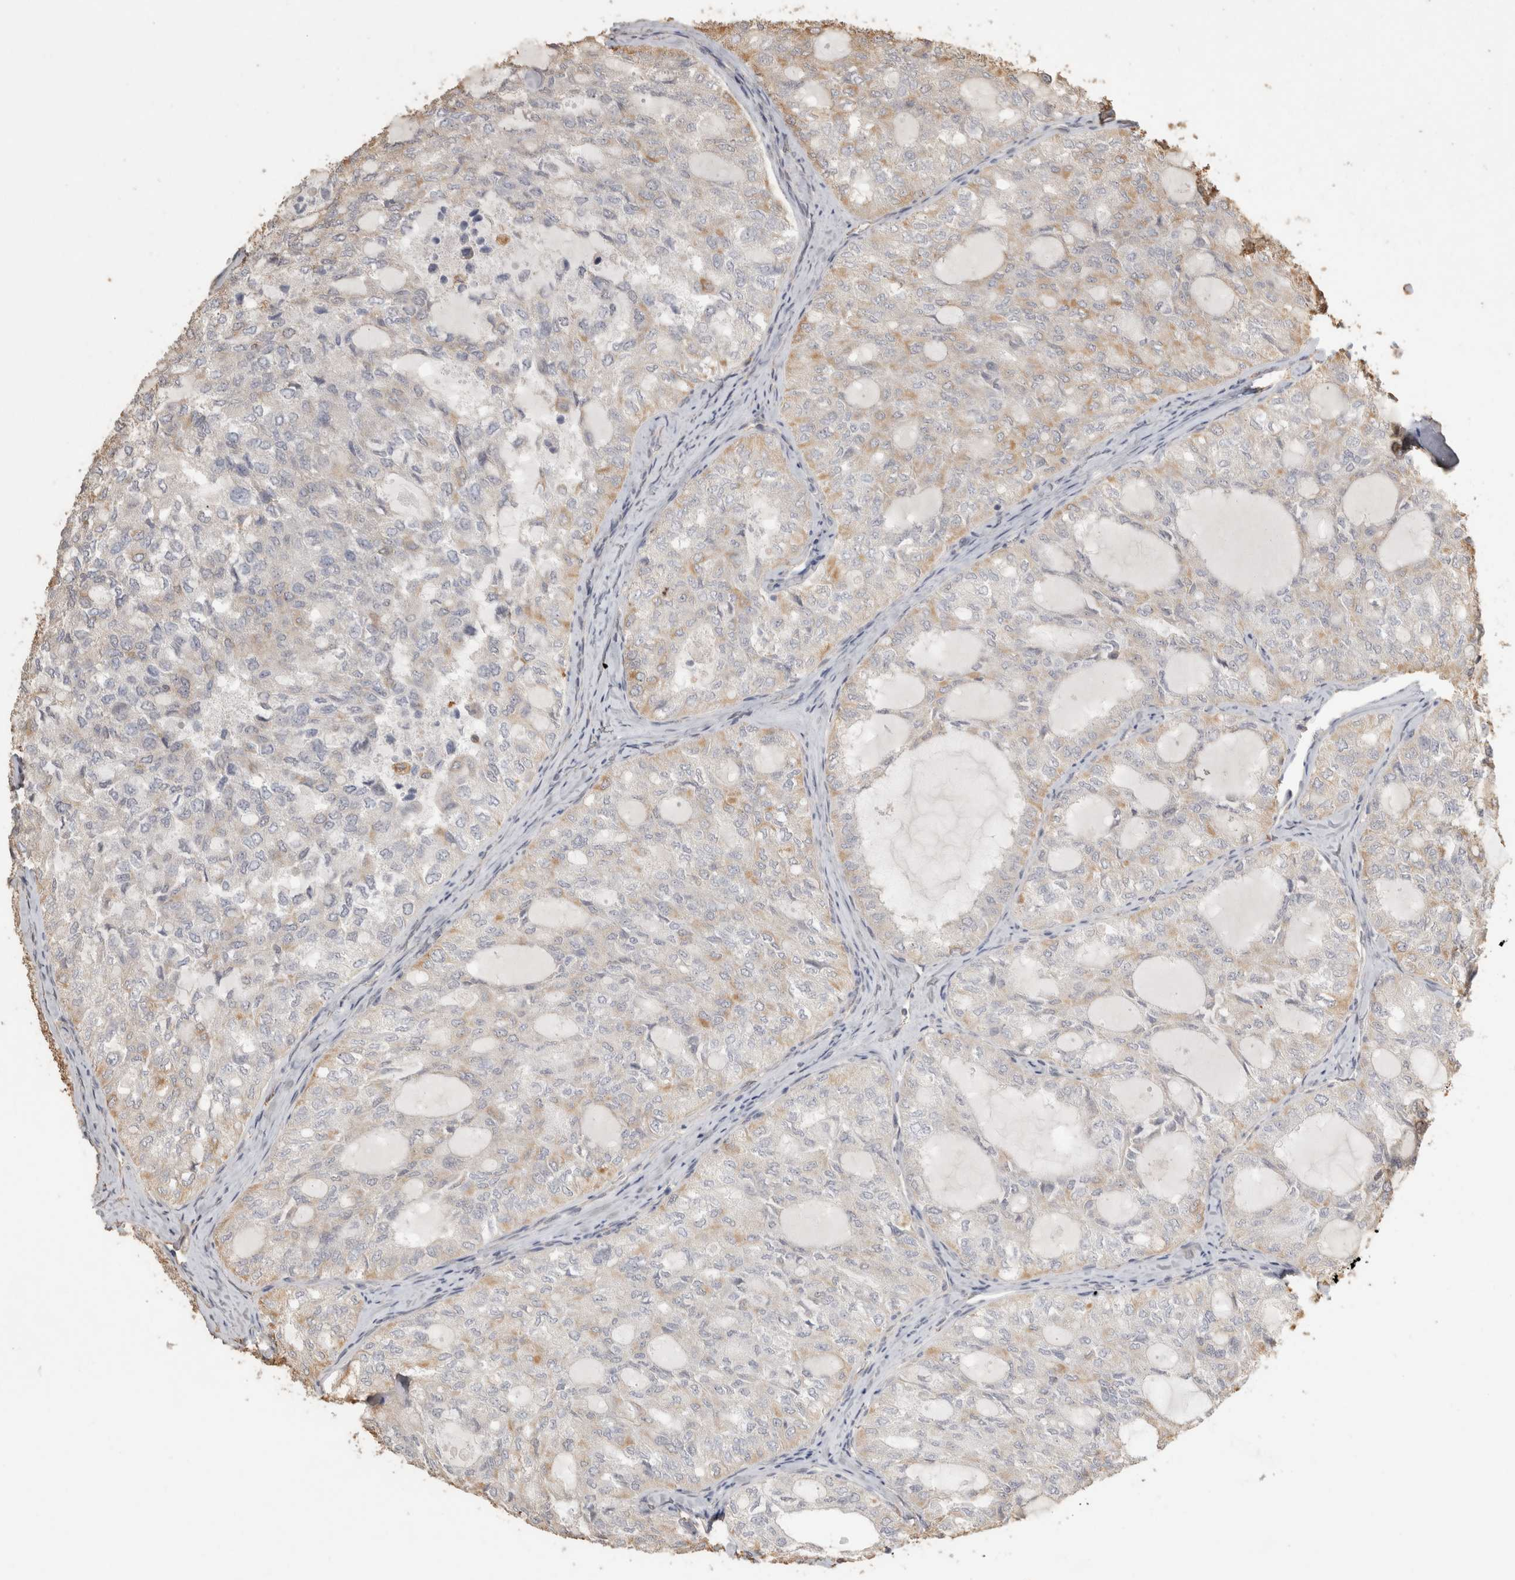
{"staining": {"intensity": "weak", "quantity": "<25%", "location": "cytoplasmic/membranous"}, "tissue": "thyroid cancer", "cell_type": "Tumor cells", "image_type": "cancer", "snomed": [{"axis": "morphology", "description": "Follicular adenoma carcinoma, NOS"}, {"axis": "topography", "description": "Thyroid gland"}], "caption": "Immunohistochemistry (IHC) micrograph of neoplastic tissue: thyroid cancer (follicular adenoma carcinoma) stained with DAB shows no significant protein expression in tumor cells. (DAB (3,3'-diaminobenzidine) IHC visualized using brightfield microscopy, high magnification).", "gene": "REPS2", "patient": {"sex": "male", "age": 75}}